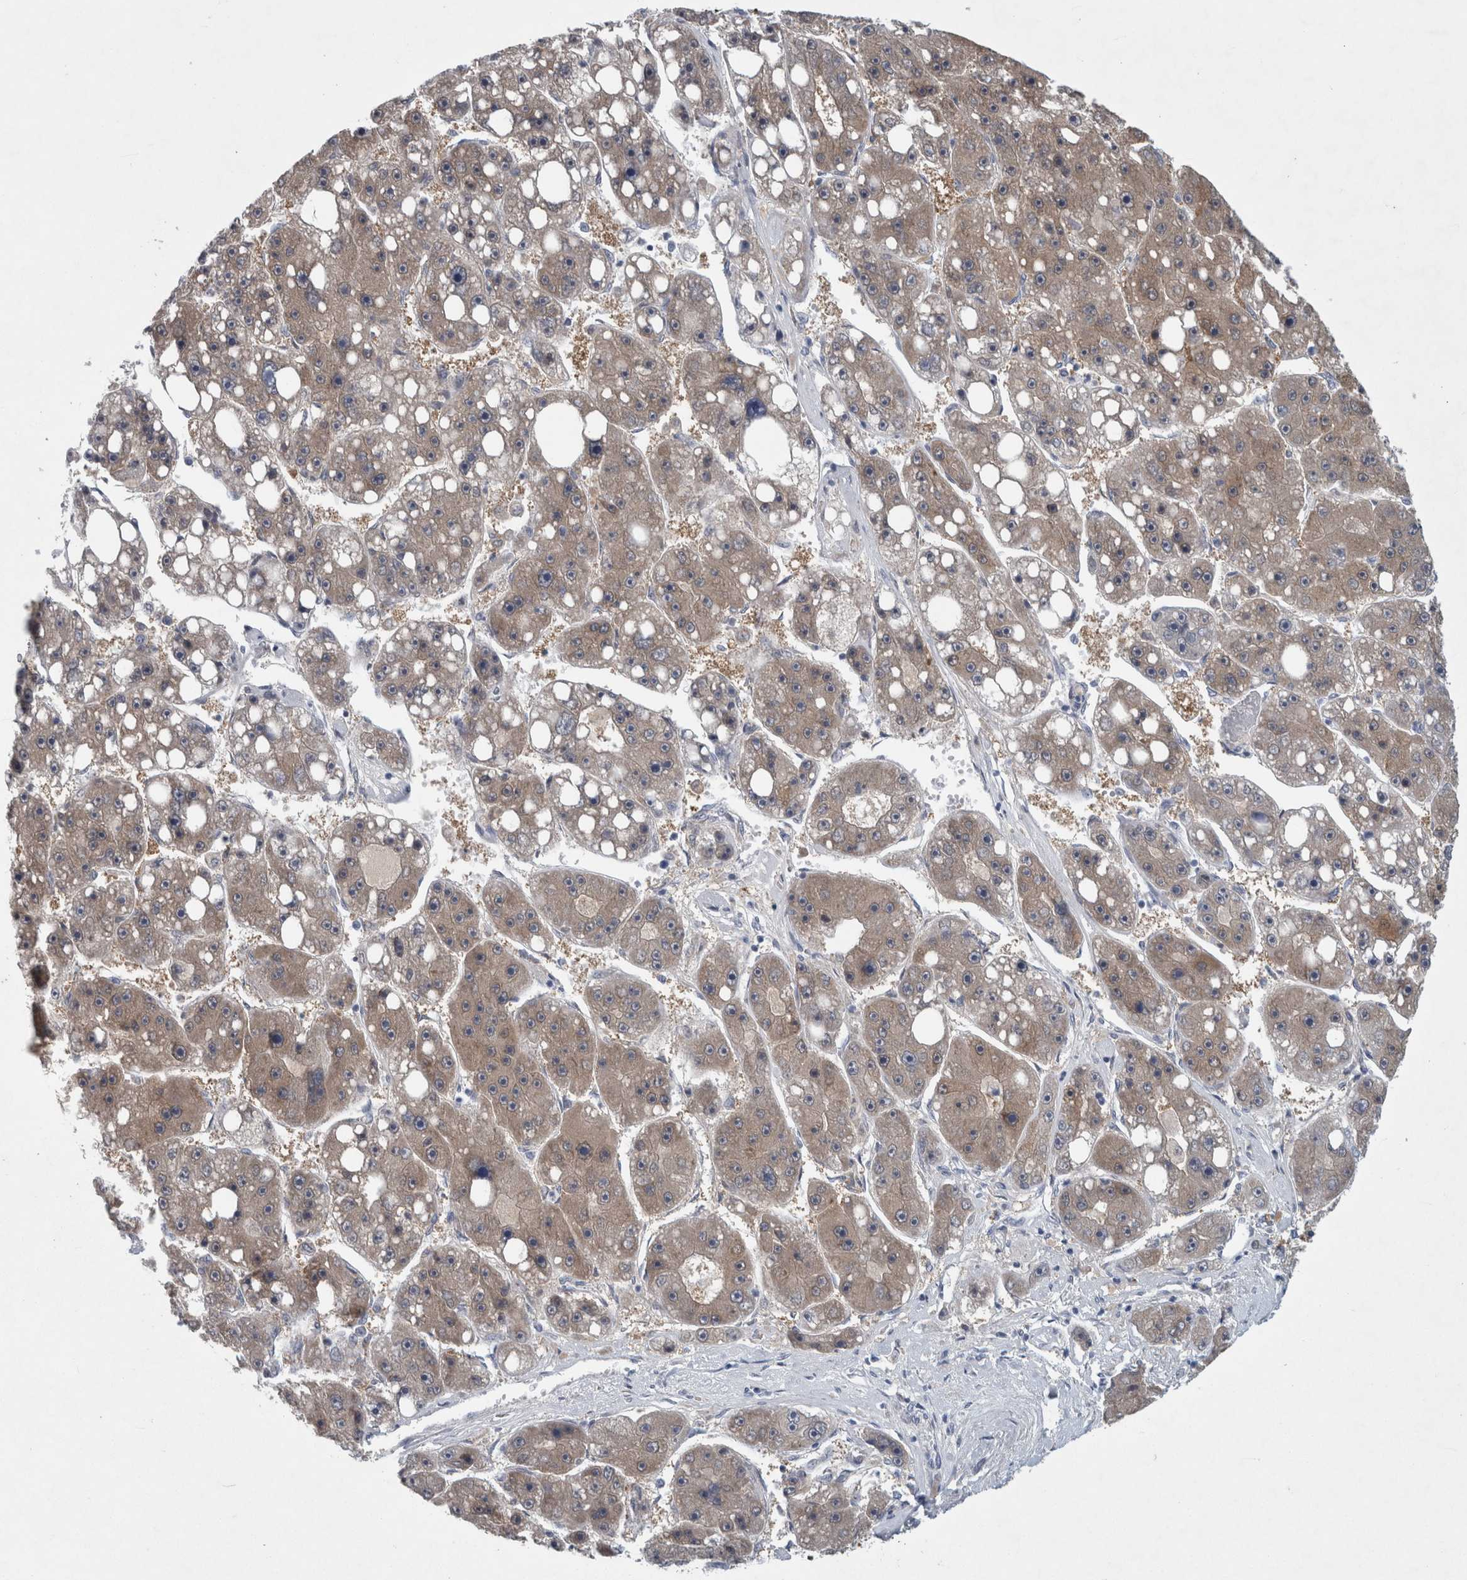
{"staining": {"intensity": "weak", "quantity": ">75%", "location": "cytoplasmic/membranous"}, "tissue": "liver cancer", "cell_type": "Tumor cells", "image_type": "cancer", "snomed": [{"axis": "morphology", "description": "Carcinoma, Hepatocellular, NOS"}, {"axis": "topography", "description": "Liver"}], "caption": "Immunohistochemistry (DAB) staining of human hepatocellular carcinoma (liver) shows weak cytoplasmic/membranous protein staining in approximately >75% of tumor cells.", "gene": "FAM83H", "patient": {"sex": "female", "age": 61}}